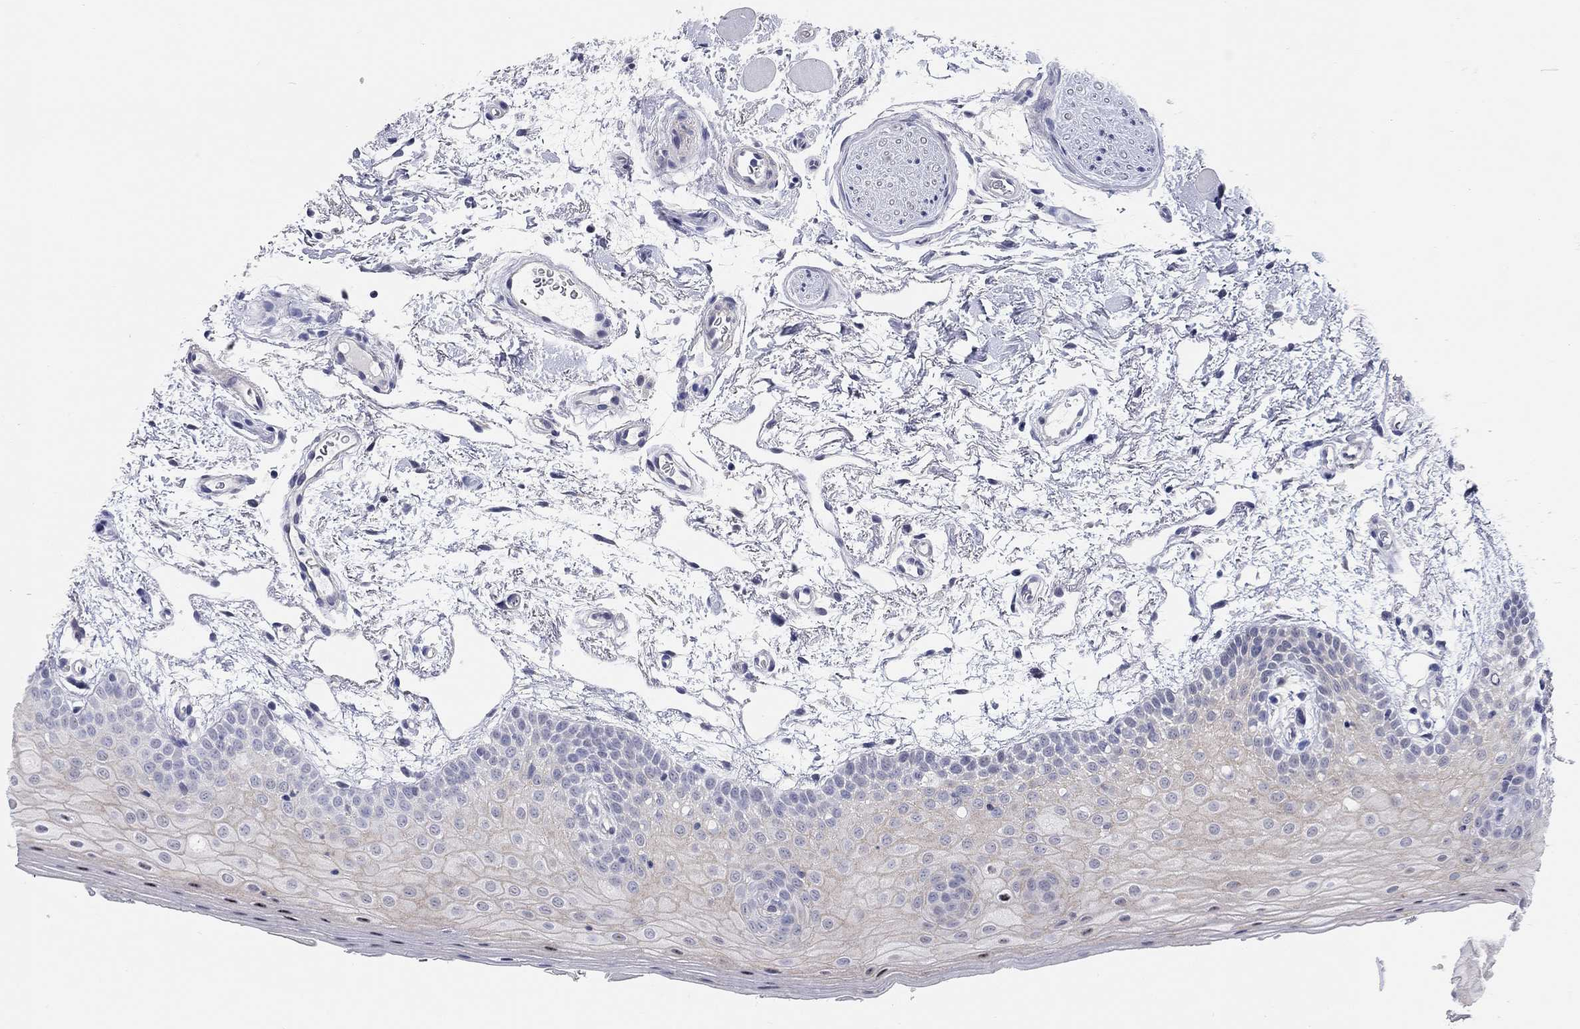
{"staining": {"intensity": "weak", "quantity": "25%-75%", "location": "cytoplasmic/membranous"}, "tissue": "oral mucosa", "cell_type": "Squamous epithelial cells", "image_type": "normal", "snomed": [{"axis": "morphology", "description": "Normal tissue, NOS"}, {"axis": "topography", "description": "Oral tissue"}, {"axis": "topography", "description": "Tounge, NOS"}], "caption": "Immunohistochemistry (IHC) staining of unremarkable oral mucosa, which exhibits low levels of weak cytoplasmic/membranous expression in approximately 25%-75% of squamous epithelial cells indicating weak cytoplasmic/membranous protein staining. The staining was performed using DAB (3,3'-diaminobenzidine) (brown) for protein detection and nuclei were counterstained in hematoxylin (blue).", "gene": "WASF3", "patient": {"sex": "female", "age": 86}}